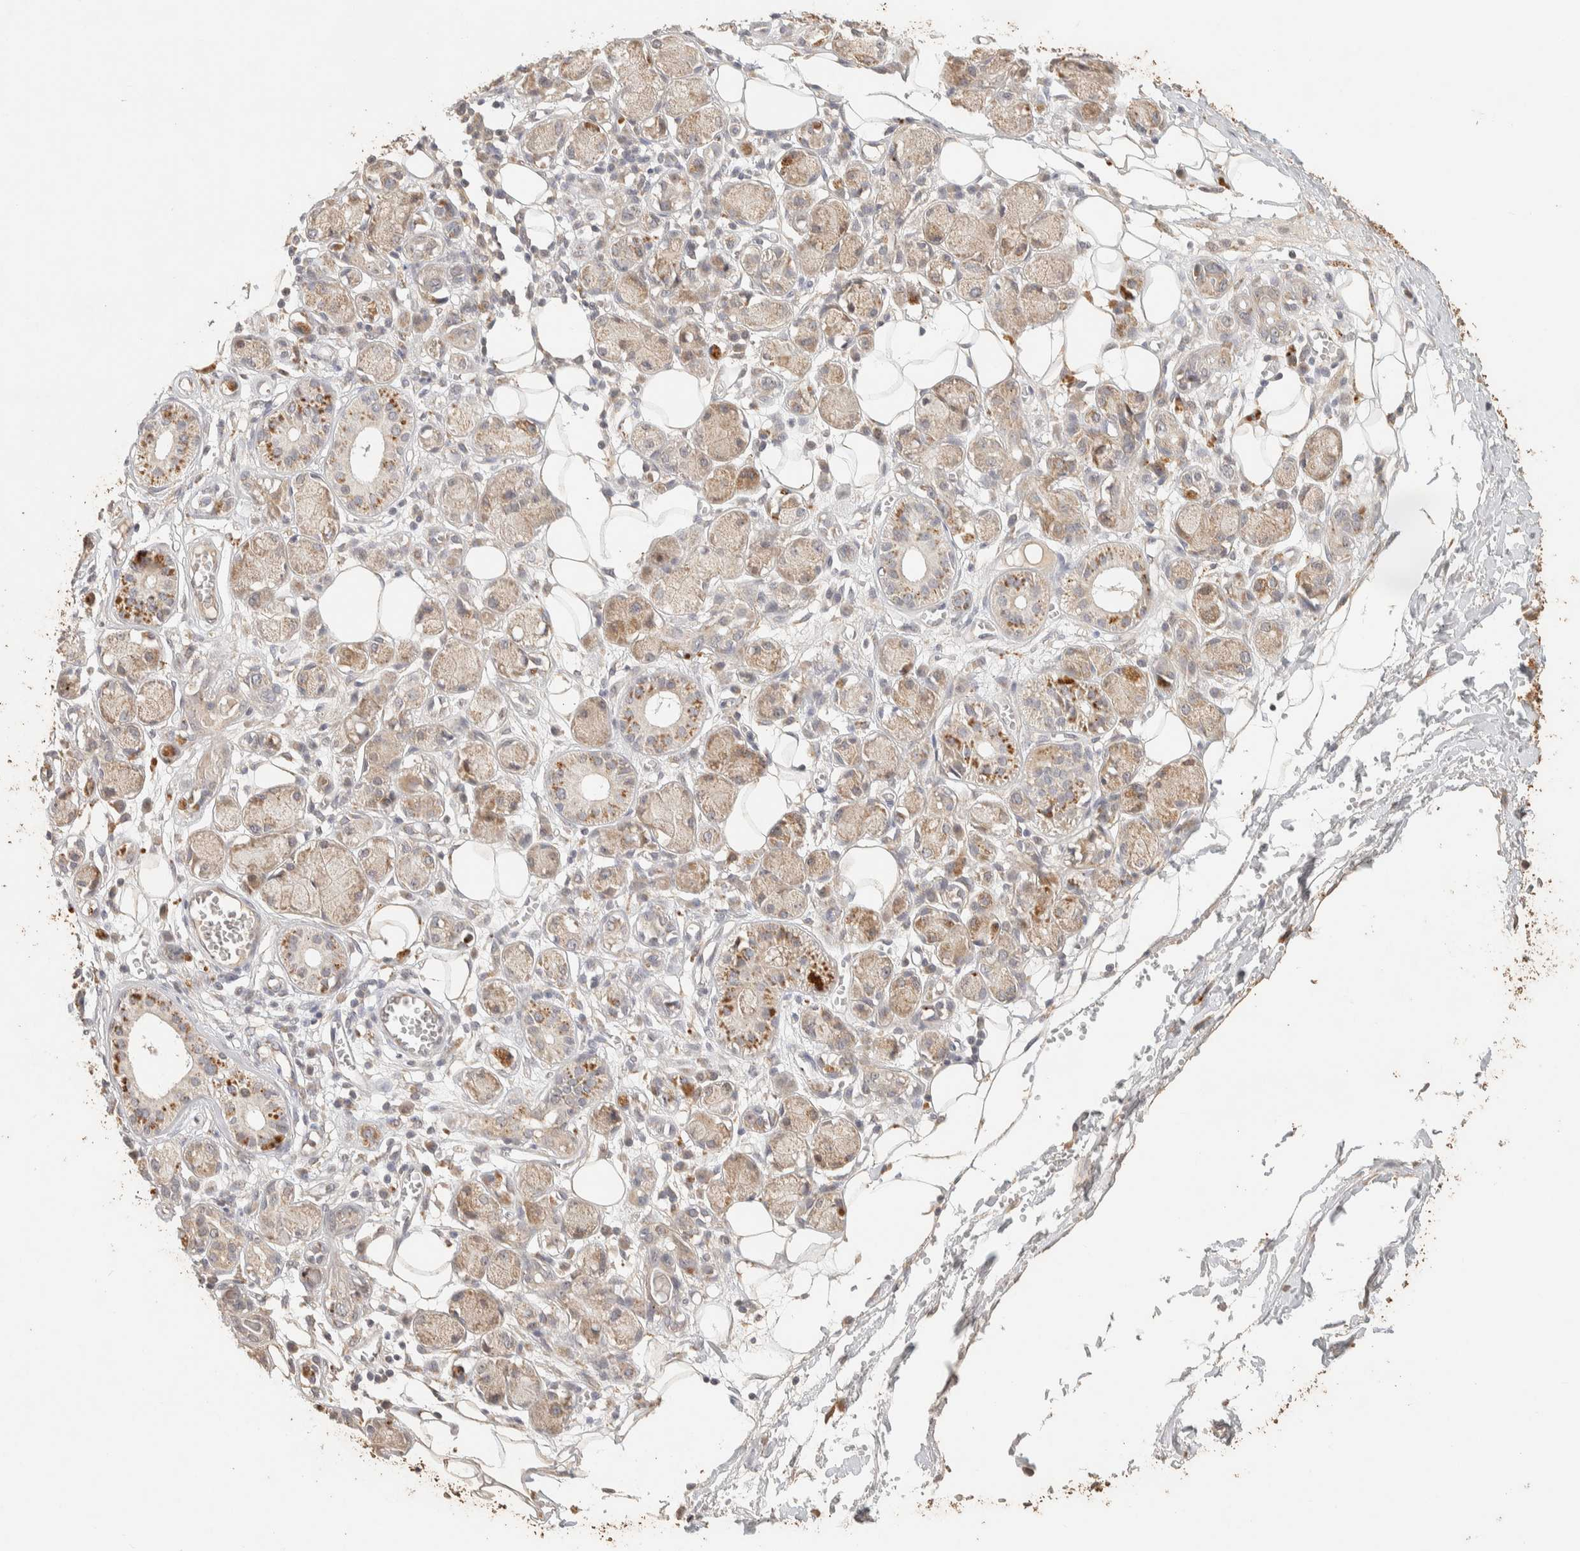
{"staining": {"intensity": "moderate", "quantity": ">75%", "location": "cytoplasmic/membranous"}, "tissue": "adipose tissue", "cell_type": "Adipocytes", "image_type": "normal", "snomed": [{"axis": "morphology", "description": "Normal tissue, NOS"}, {"axis": "morphology", "description": "Inflammation, NOS"}, {"axis": "topography", "description": "Vascular tissue"}, {"axis": "topography", "description": "Salivary gland"}], "caption": "Adipocytes show moderate cytoplasmic/membranous staining in approximately >75% of cells in normal adipose tissue. Immunohistochemistry (ihc) stains the protein of interest in brown and the nuclei are stained blue.", "gene": "ITPA", "patient": {"sex": "female", "age": 75}}